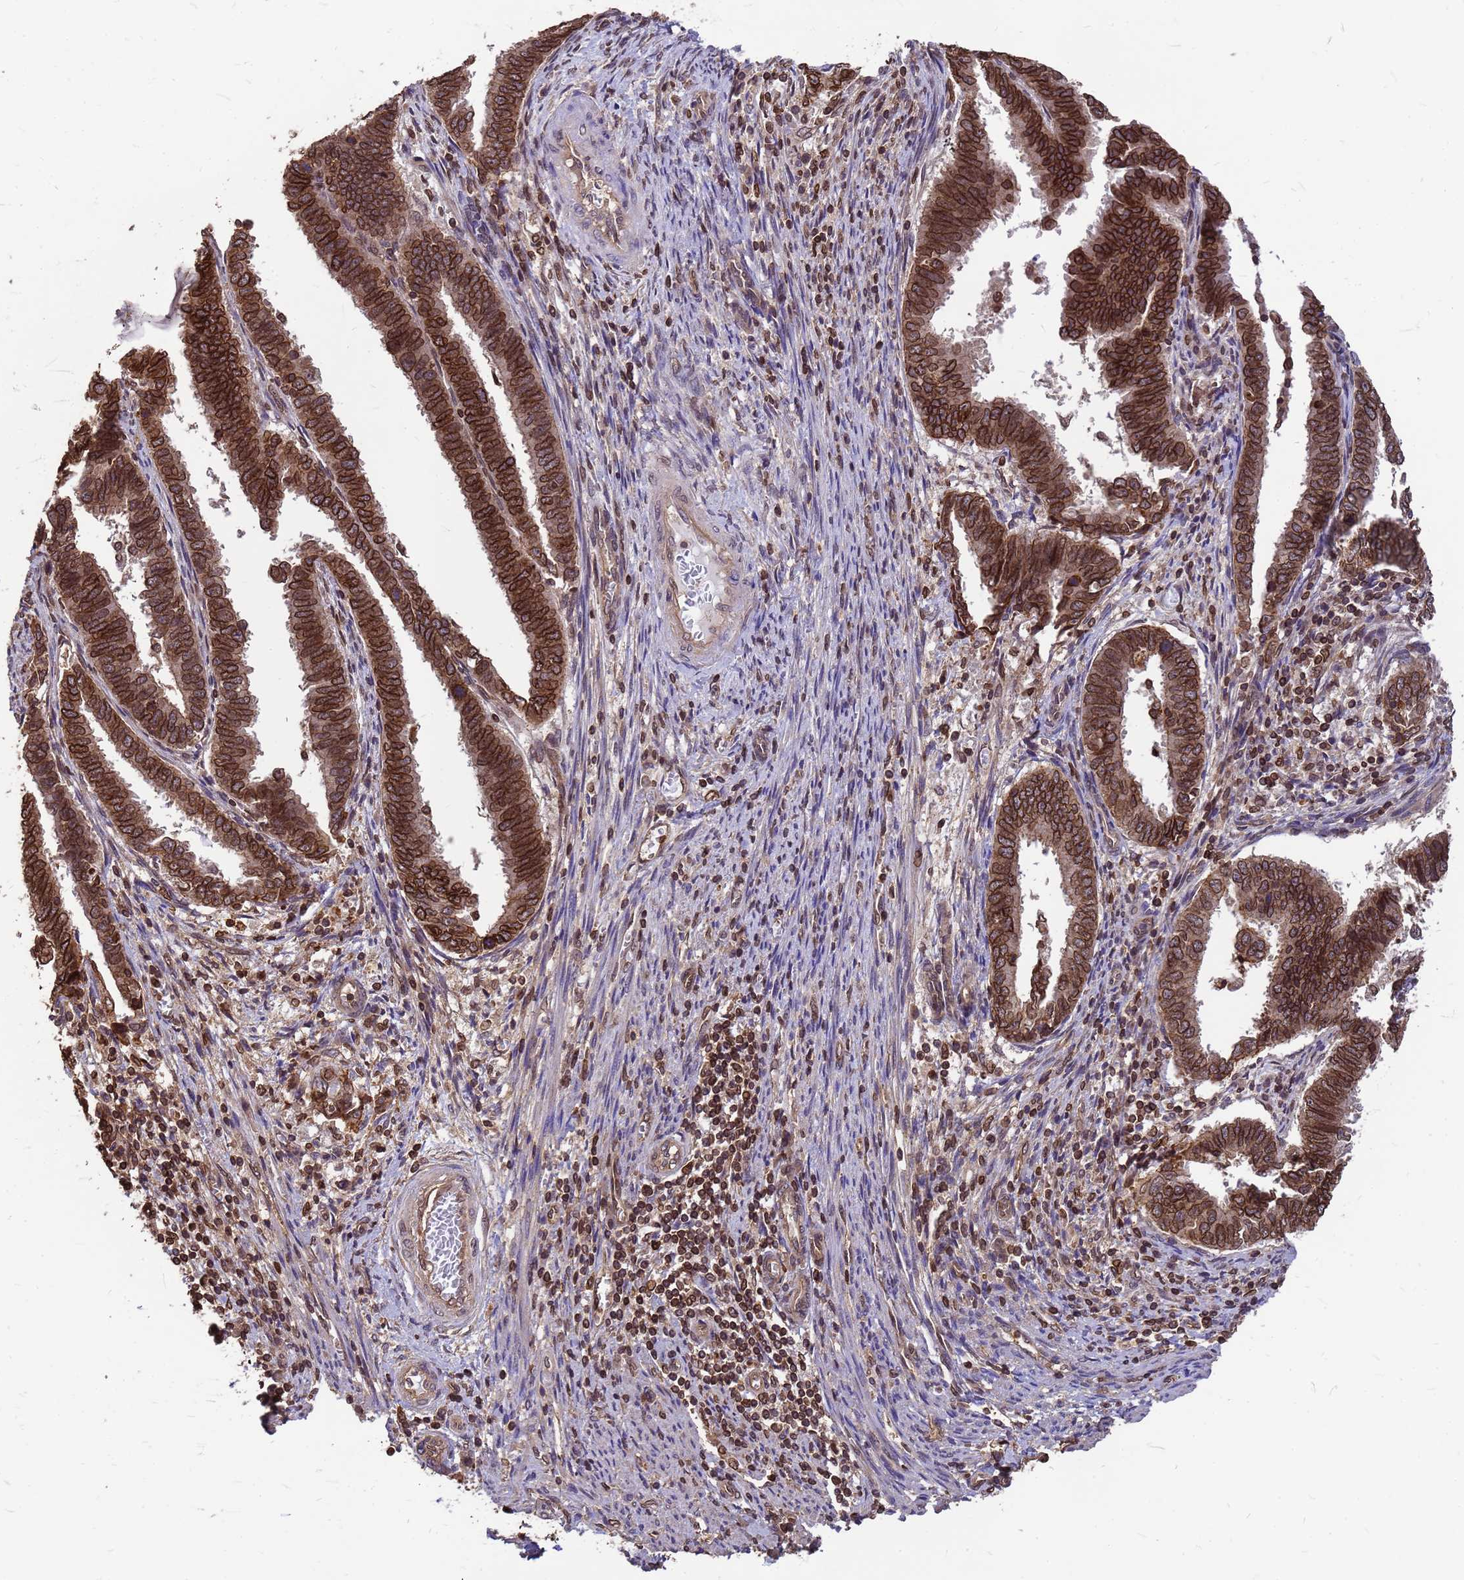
{"staining": {"intensity": "strong", "quantity": ">75%", "location": "cytoplasmic/membranous,nuclear"}, "tissue": "endometrial cancer", "cell_type": "Tumor cells", "image_type": "cancer", "snomed": [{"axis": "morphology", "description": "Adenocarcinoma, NOS"}, {"axis": "topography", "description": "Endometrium"}], "caption": "A brown stain shows strong cytoplasmic/membranous and nuclear staining of a protein in adenocarcinoma (endometrial) tumor cells.", "gene": "C1orf35", "patient": {"sex": "female", "age": 75}}